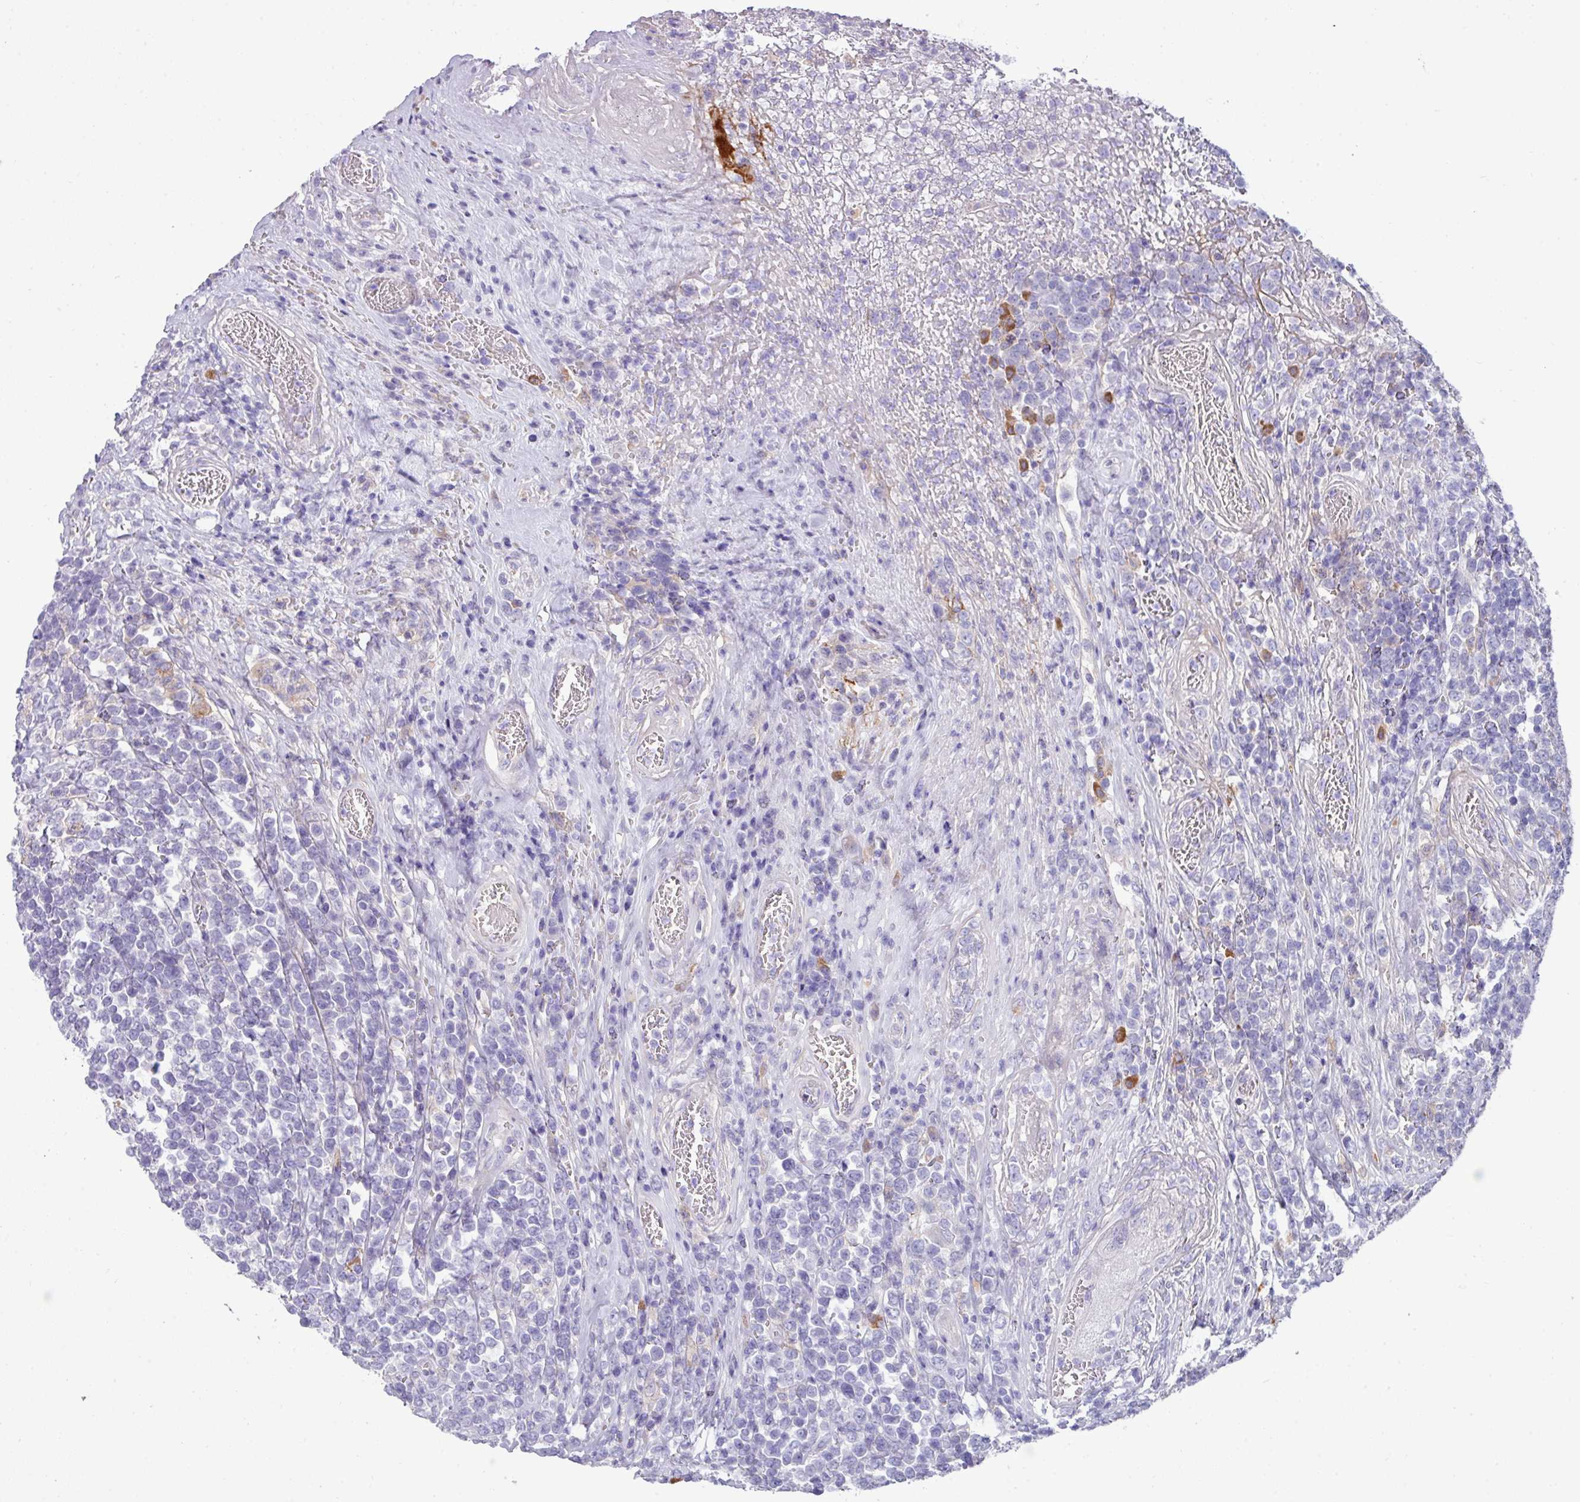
{"staining": {"intensity": "negative", "quantity": "none", "location": "none"}, "tissue": "lymphoma", "cell_type": "Tumor cells", "image_type": "cancer", "snomed": [{"axis": "morphology", "description": "Malignant lymphoma, non-Hodgkin's type, High grade"}, {"axis": "topography", "description": "Soft tissue"}], "caption": "IHC histopathology image of malignant lymphoma, non-Hodgkin's type (high-grade) stained for a protein (brown), which exhibits no staining in tumor cells. (Stains: DAB immunohistochemistry (IHC) with hematoxylin counter stain, Microscopy: brightfield microscopy at high magnification).", "gene": "KIRREL3", "patient": {"sex": "female", "age": 56}}